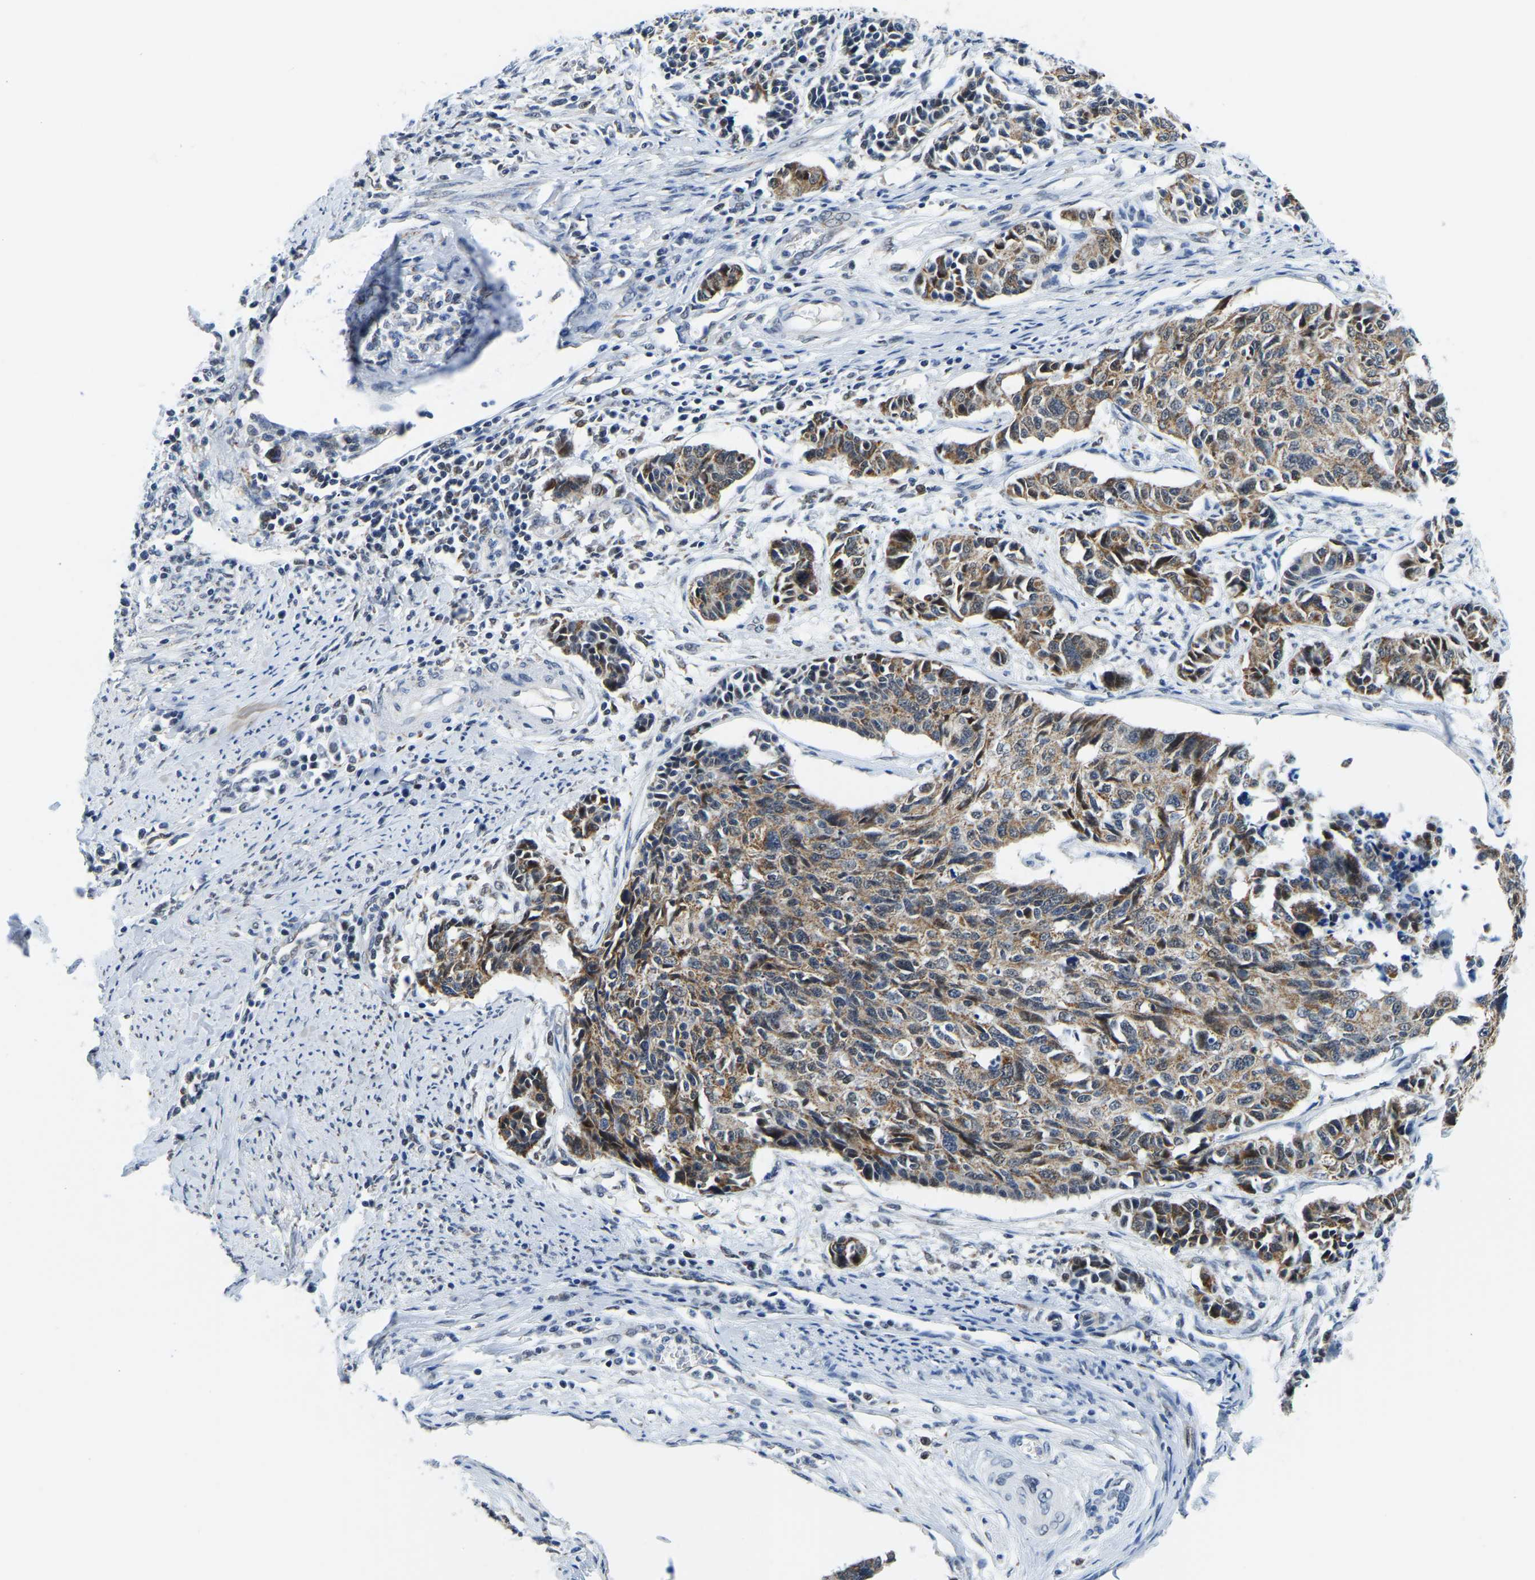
{"staining": {"intensity": "moderate", "quantity": ">75%", "location": "cytoplasmic/membranous"}, "tissue": "cervical cancer", "cell_type": "Tumor cells", "image_type": "cancer", "snomed": [{"axis": "morphology", "description": "Normal tissue, NOS"}, {"axis": "morphology", "description": "Squamous cell carcinoma, NOS"}, {"axis": "topography", "description": "Cervix"}], "caption": "Immunohistochemistry staining of cervical cancer, which shows medium levels of moderate cytoplasmic/membranous positivity in about >75% of tumor cells indicating moderate cytoplasmic/membranous protein positivity. The staining was performed using DAB (brown) for protein detection and nuclei were counterstained in hematoxylin (blue).", "gene": "BNIP3L", "patient": {"sex": "female", "age": 35}}